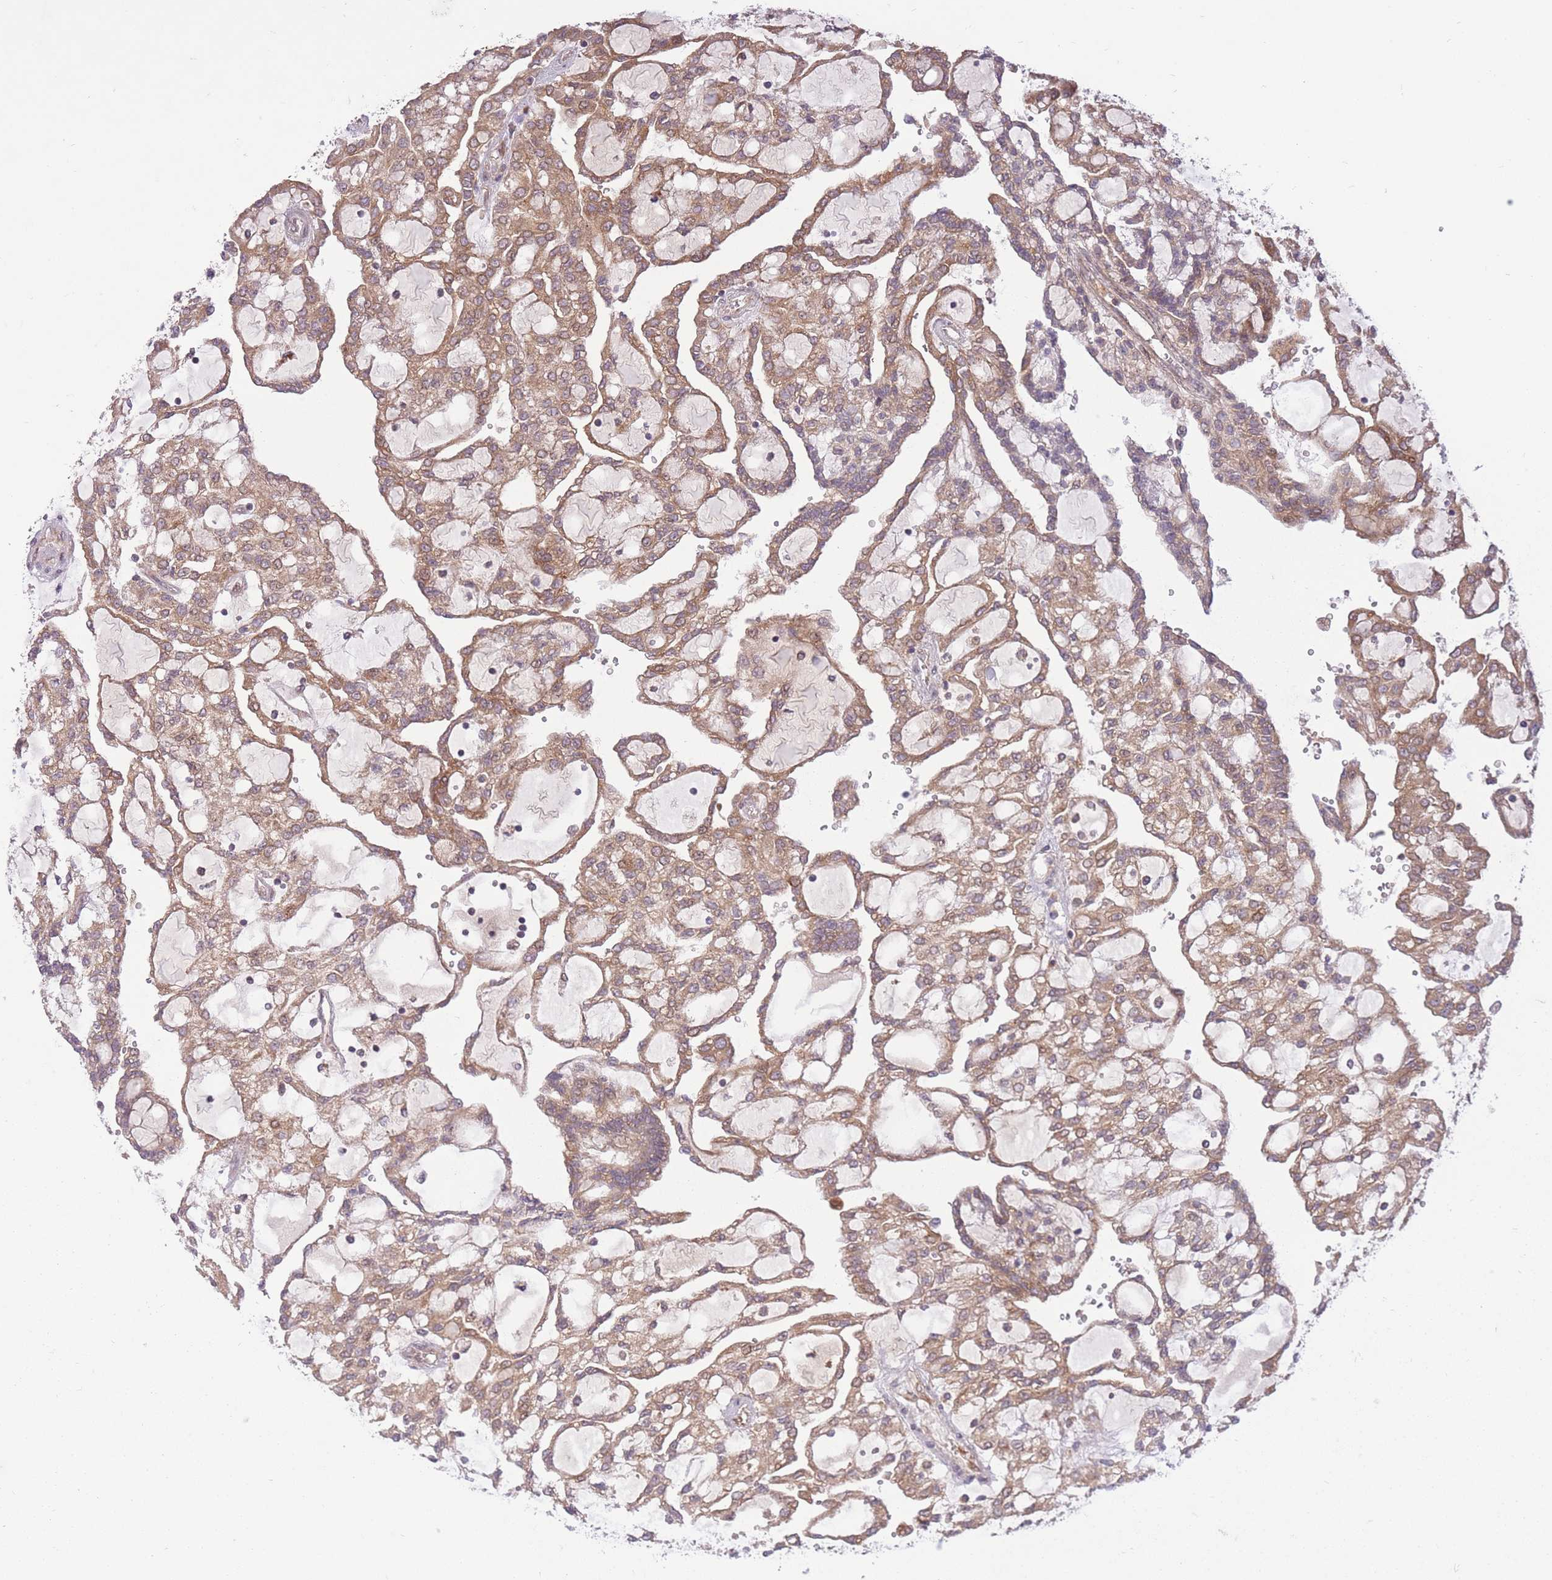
{"staining": {"intensity": "moderate", "quantity": ">75%", "location": "cytoplasmic/membranous"}, "tissue": "renal cancer", "cell_type": "Tumor cells", "image_type": "cancer", "snomed": [{"axis": "morphology", "description": "Adenocarcinoma, NOS"}, {"axis": "topography", "description": "Kidney"}], "caption": "Moderate cytoplasmic/membranous positivity is identified in approximately >75% of tumor cells in adenocarcinoma (renal).", "gene": "ZNF391", "patient": {"sex": "male", "age": 63}}